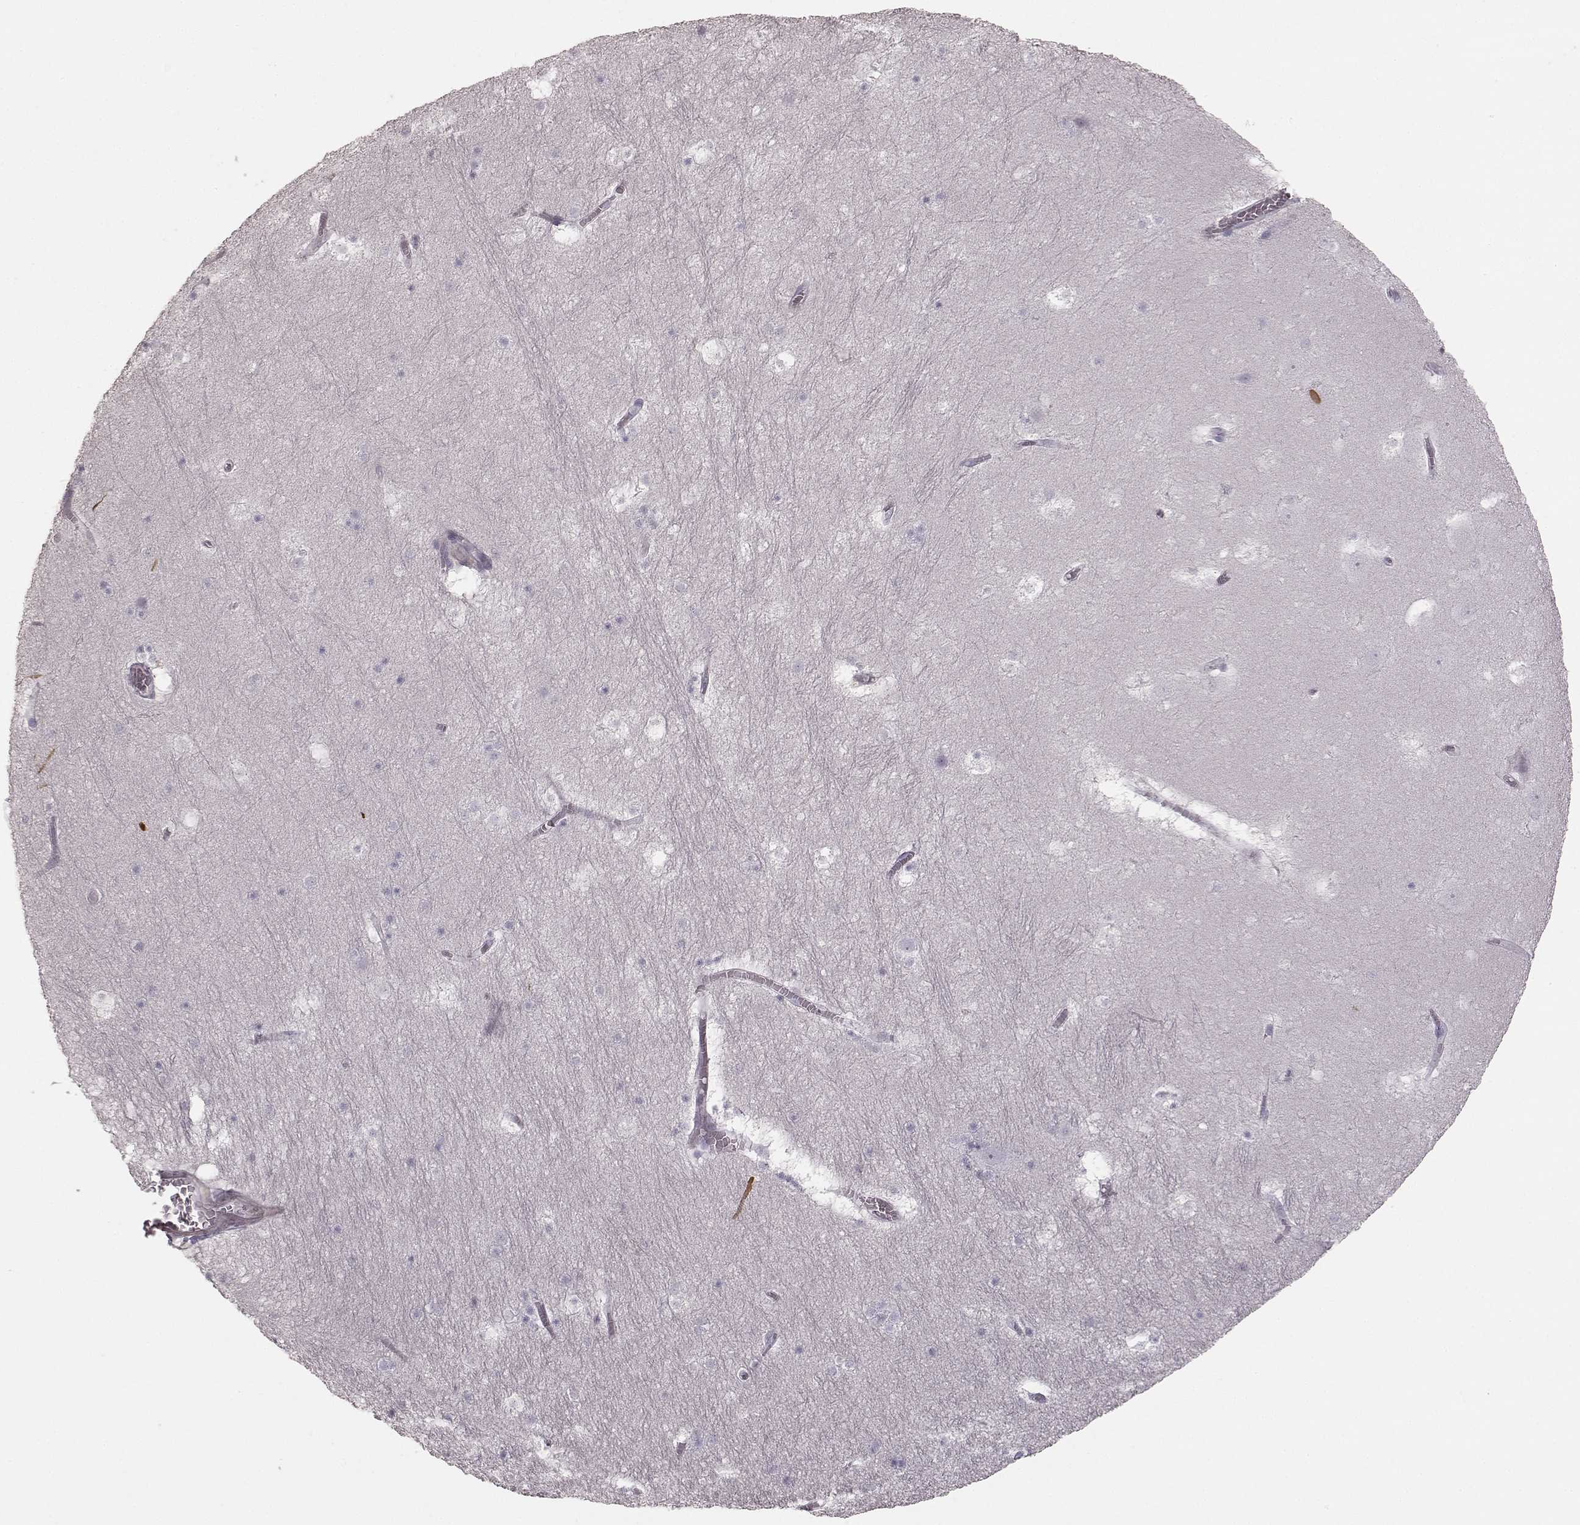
{"staining": {"intensity": "negative", "quantity": "none", "location": "none"}, "tissue": "hippocampus", "cell_type": "Glial cells", "image_type": "normal", "snomed": [{"axis": "morphology", "description": "Normal tissue, NOS"}, {"axis": "topography", "description": "Hippocampus"}], "caption": "Micrograph shows no protein positivity in glial cells of benign hippocampus. (DAB (3,3'-diaminobenzidine) immunohistochemistry (IHC), high magnification).", "gene": "PRLHR", "patient": {"sex": "male", "age": 45}}